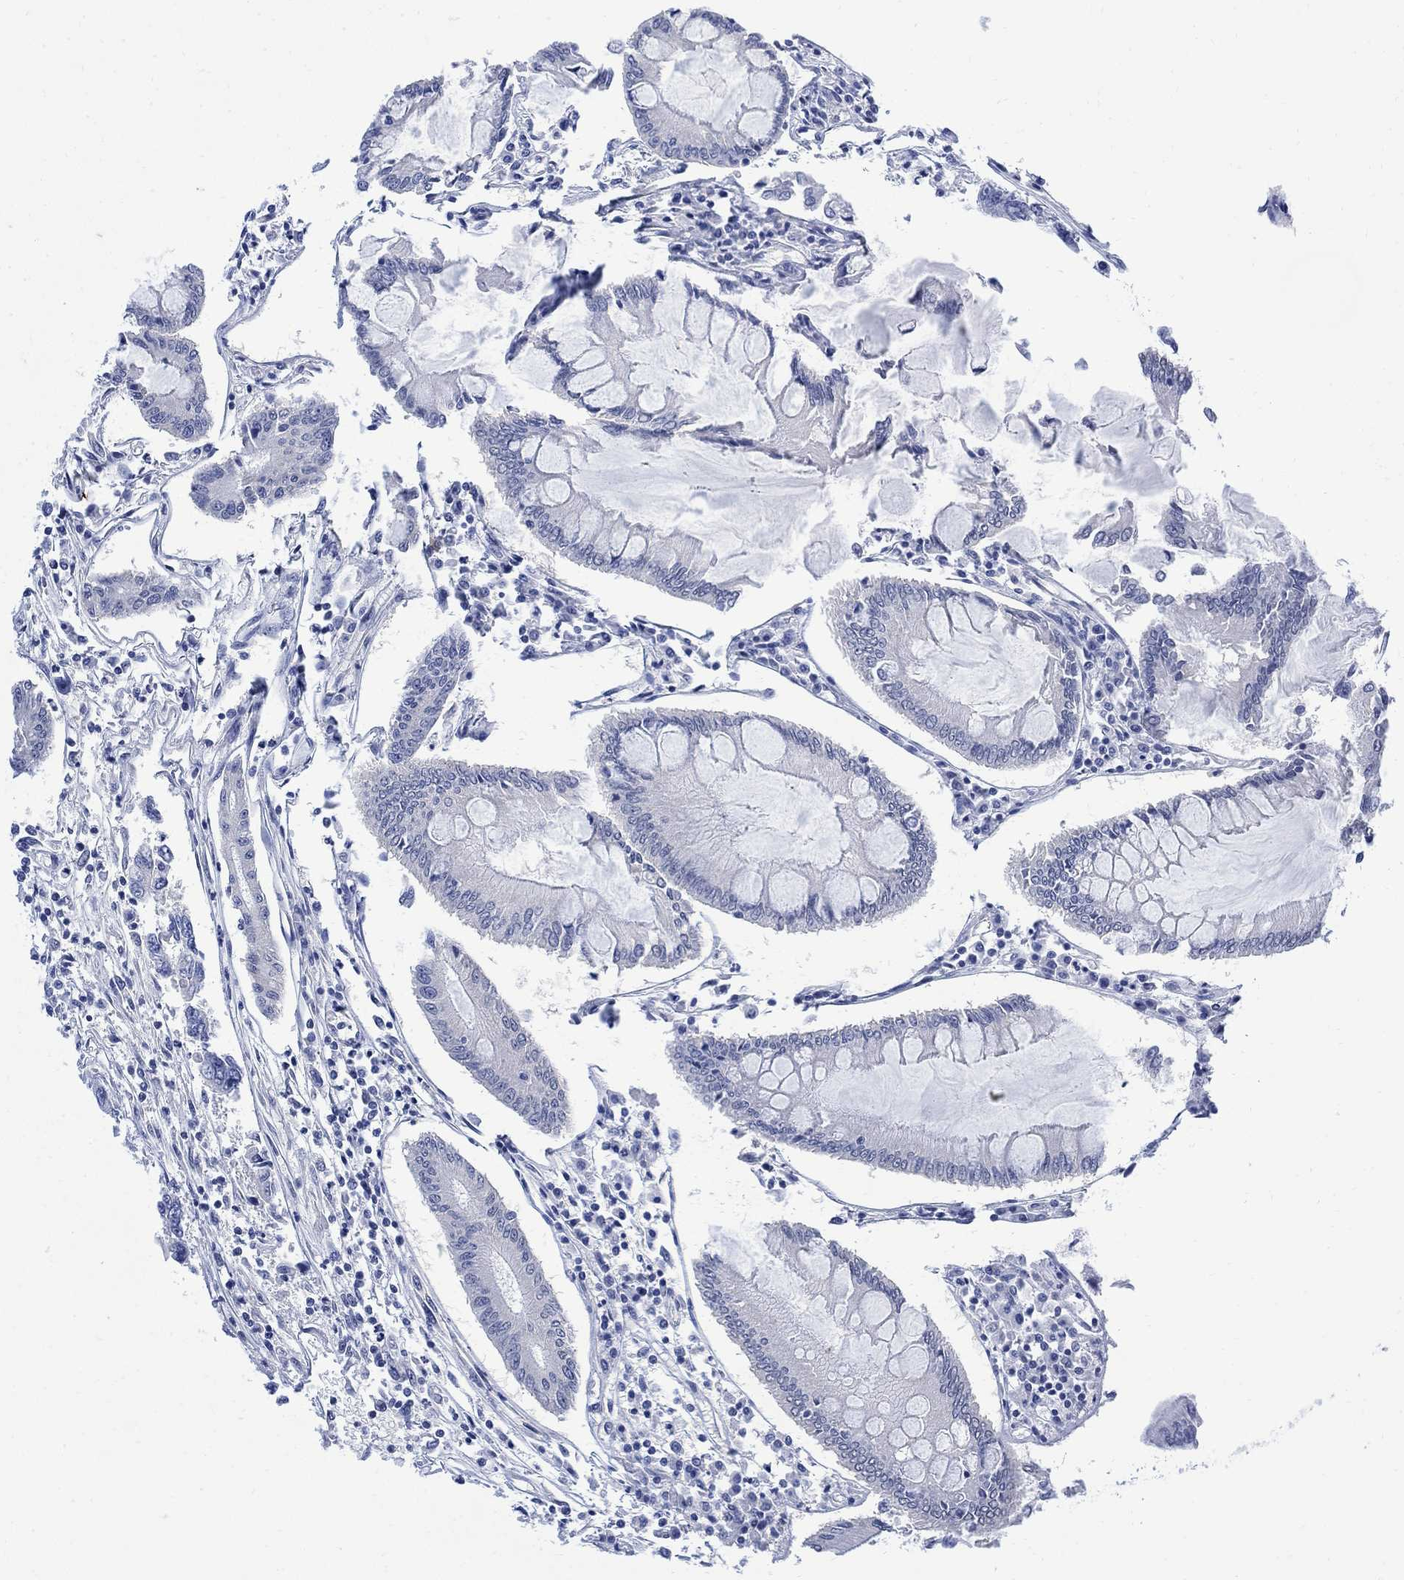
{"staining": {"intensity": "negative", "quantity": "none", "location": "none"}, "tissue": "colorectal cancer", "cell_type": "Tumor cells", "image_type": "cancer", "snomed": [{"axis": "morphology", "description": "Adenocarcinoma, NOS"}, {"axis": "topography", "description": "Colon"}], "caption": "Tumor cells are negative for brown protein staining in colorectal cancer. (Stains: DAB immunohistochemistry with hematoxylin counter stain, Microscopy: brightfield microscopy at high magnification).", "gene": "FBP2", "patient": {"sex": "female", "age": 65}}